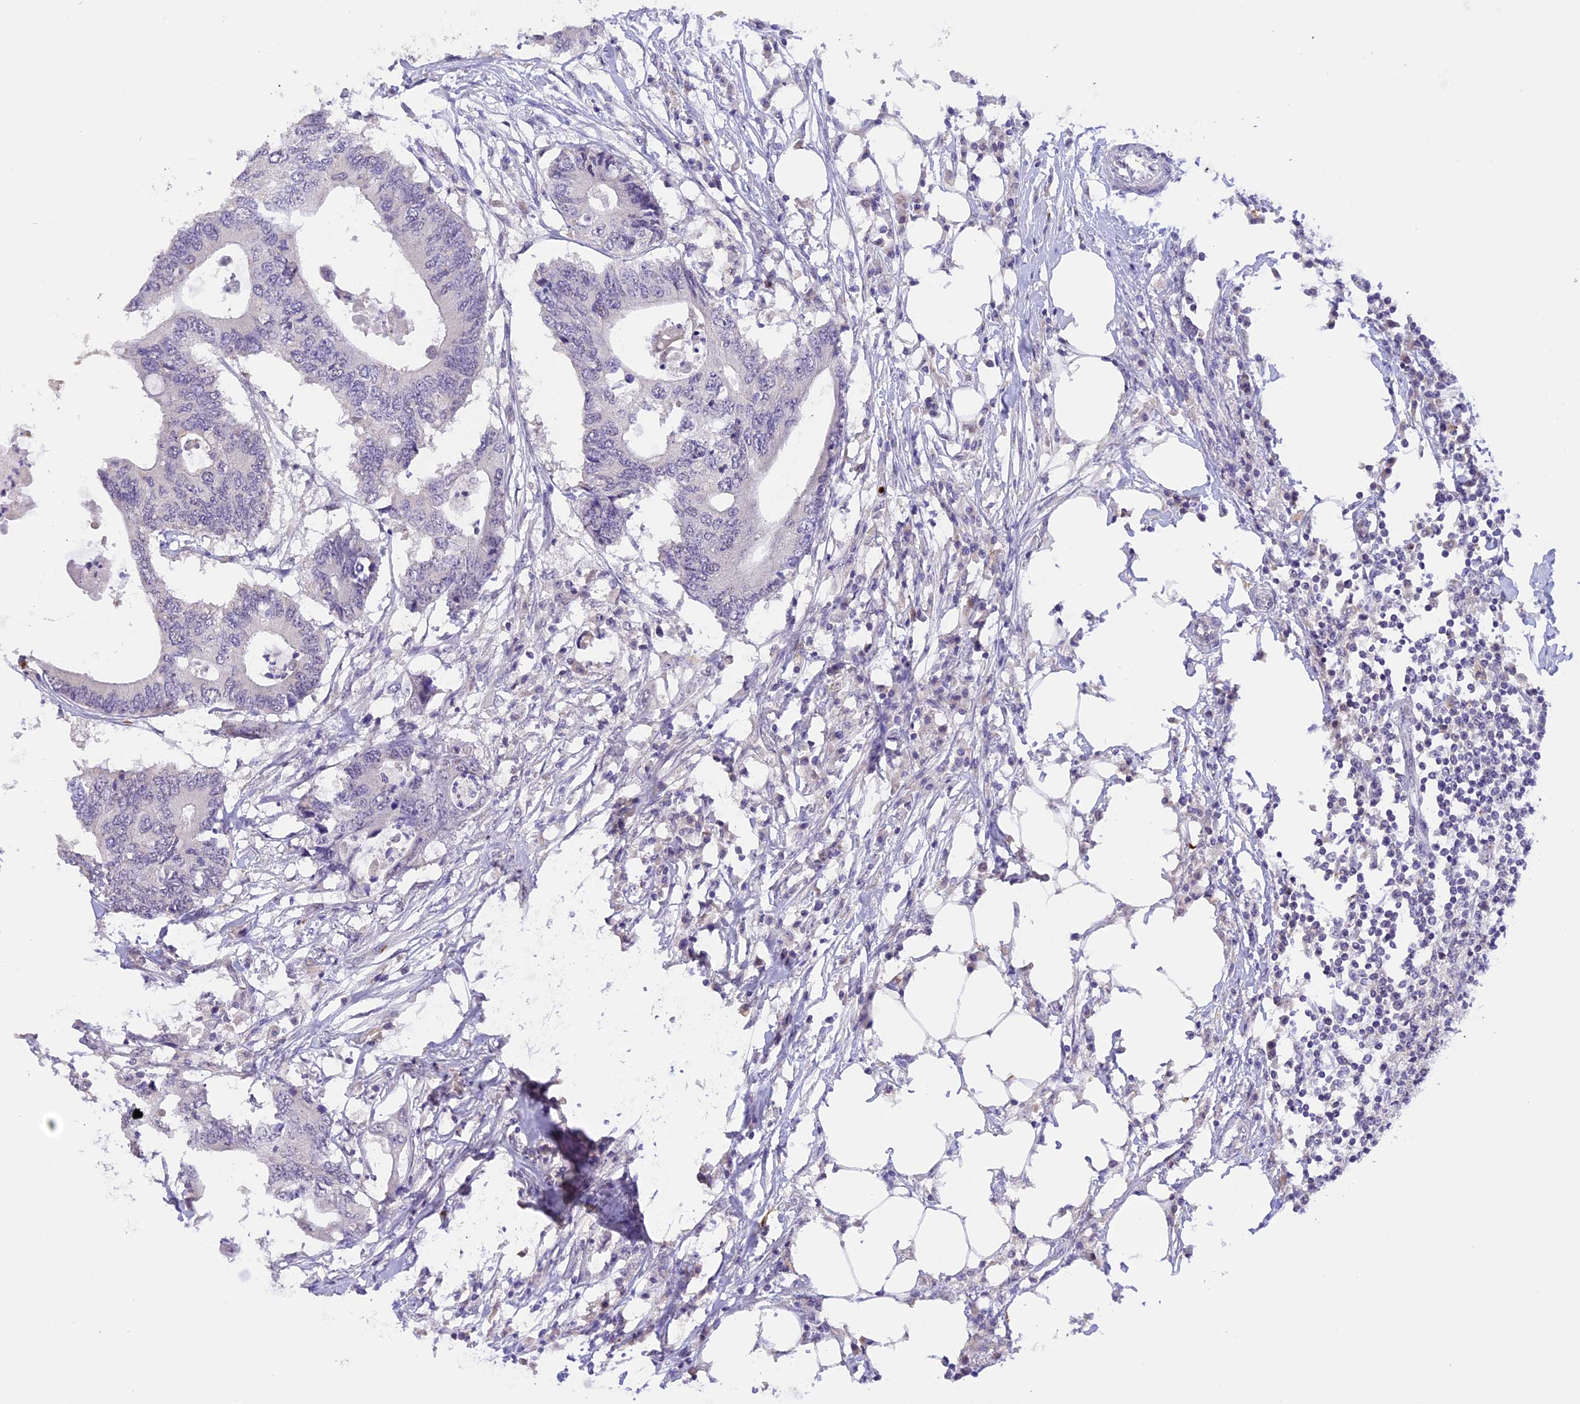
{"staining": {"intensity": "negative", "quantity": "none", "location": "none"}, "tissue": "colorectal cancer", "cell_type": "Tumor cells", "image_type": "cancer", "snomed": [{"axis": "morphology", "description": "Adenocarcinoma, NOS"}, {"axis": "topography", "description": "Colon"}], "caption": "Colorectal adenocarcinoma was stained to show a protein in brown. There is no significant staining in tumor cells. The staining is performed using DAB (3,3'-diaminobenzidine) brown chromogen with nuclei counter-stained in using hematoxylin.", "gene": "AHSP", "patient": {"sex": "male", "age": 71}}